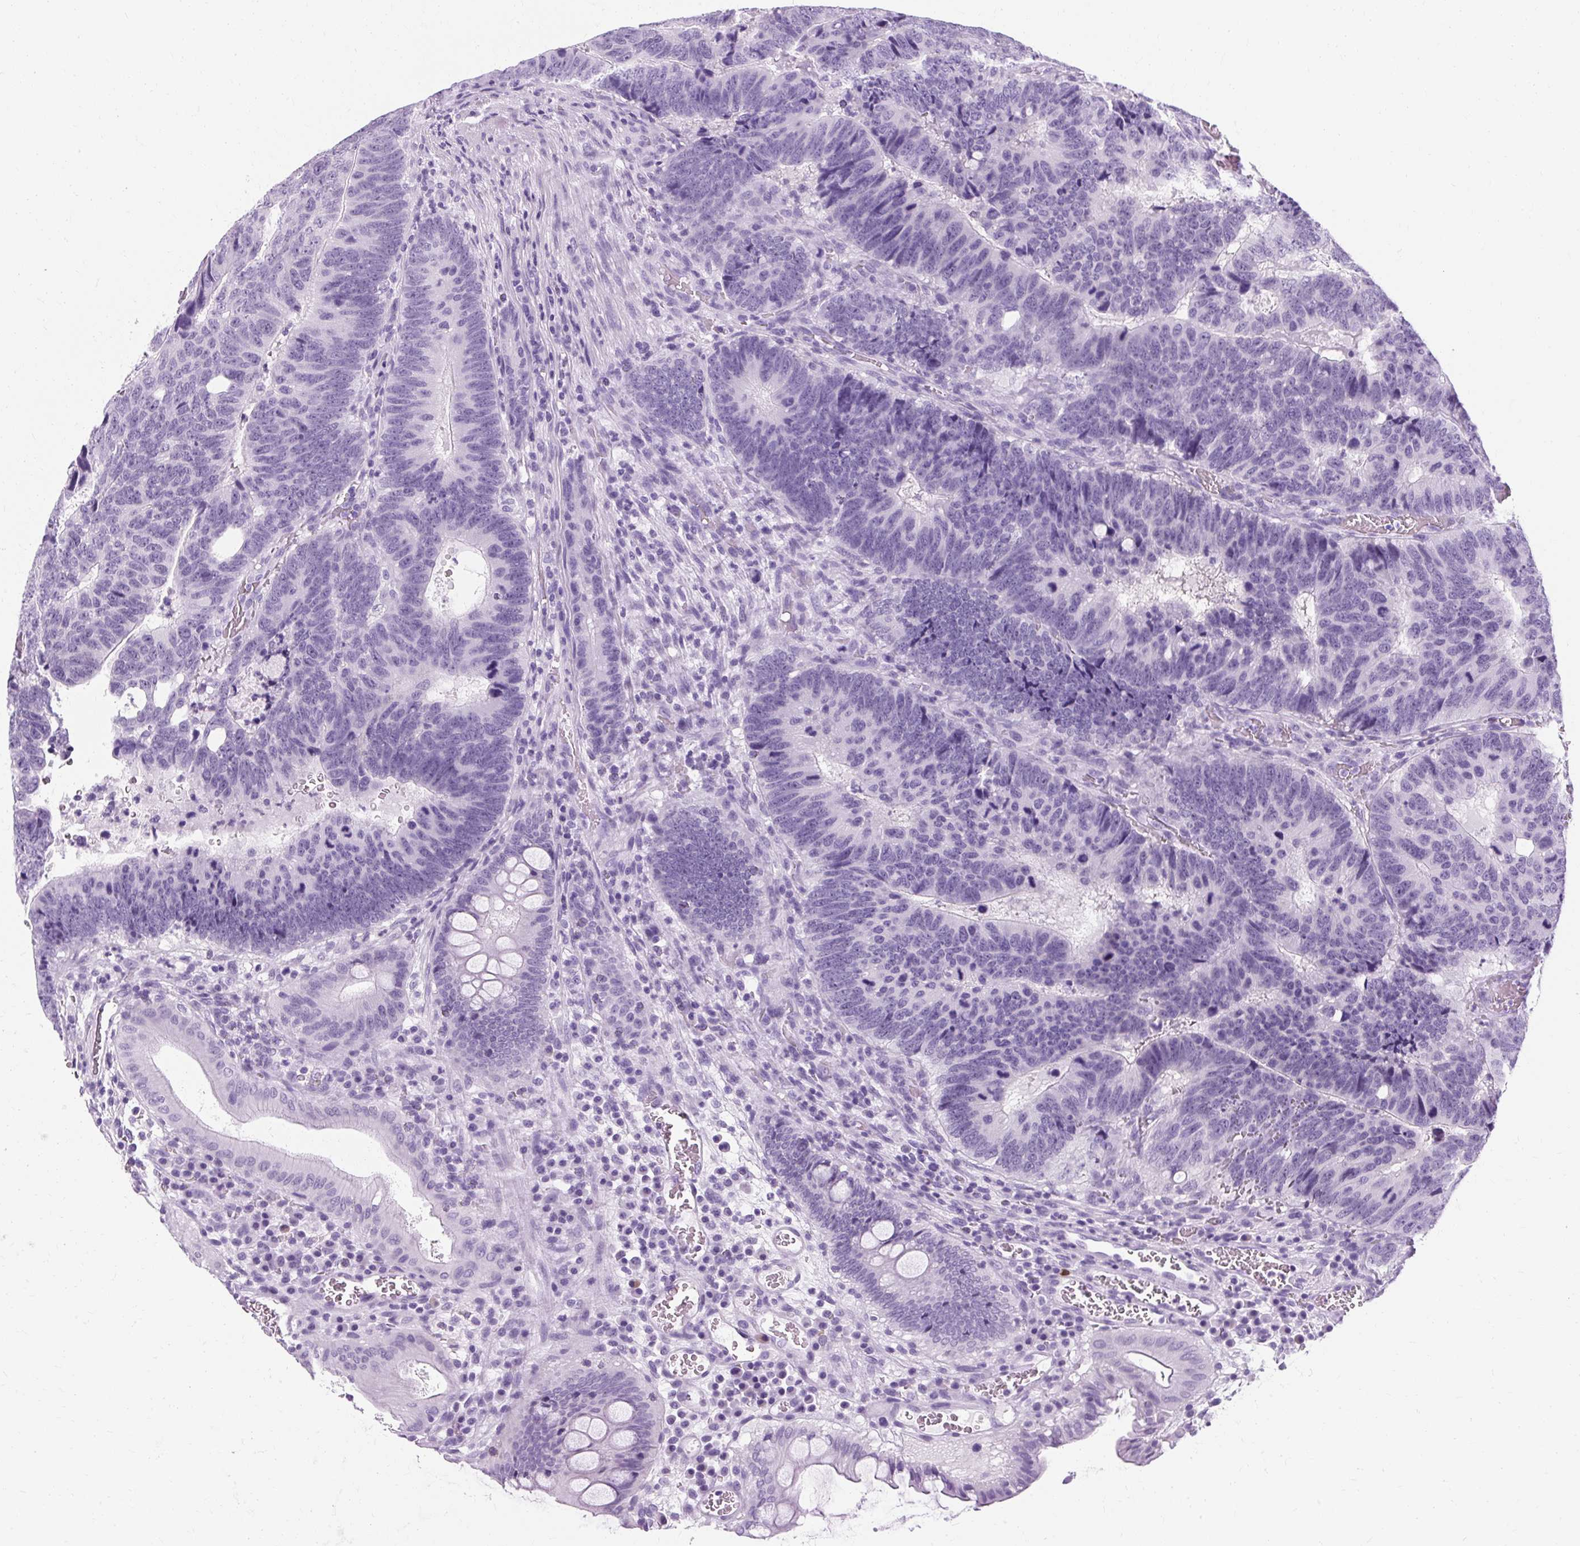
{"staining": {"intensity": "negative", "quantity": "none", "location": "none"}, "tissue": "colorectal cancer", "cell_type": "Tumor cells", "image_type": "cancer", "snomed": [{"axis": "morphology", "description": "Adenocarcinoma, NOS"}, {"axis": "topography", "description": "Colon"}], "caption": "A high-resolution image shows IHC staining of colorectal adenocarcinoma, which reveals no significant expression in tumor cells.", "gene": "RYBP", "patient": {"sex": "male", "age": 62}}